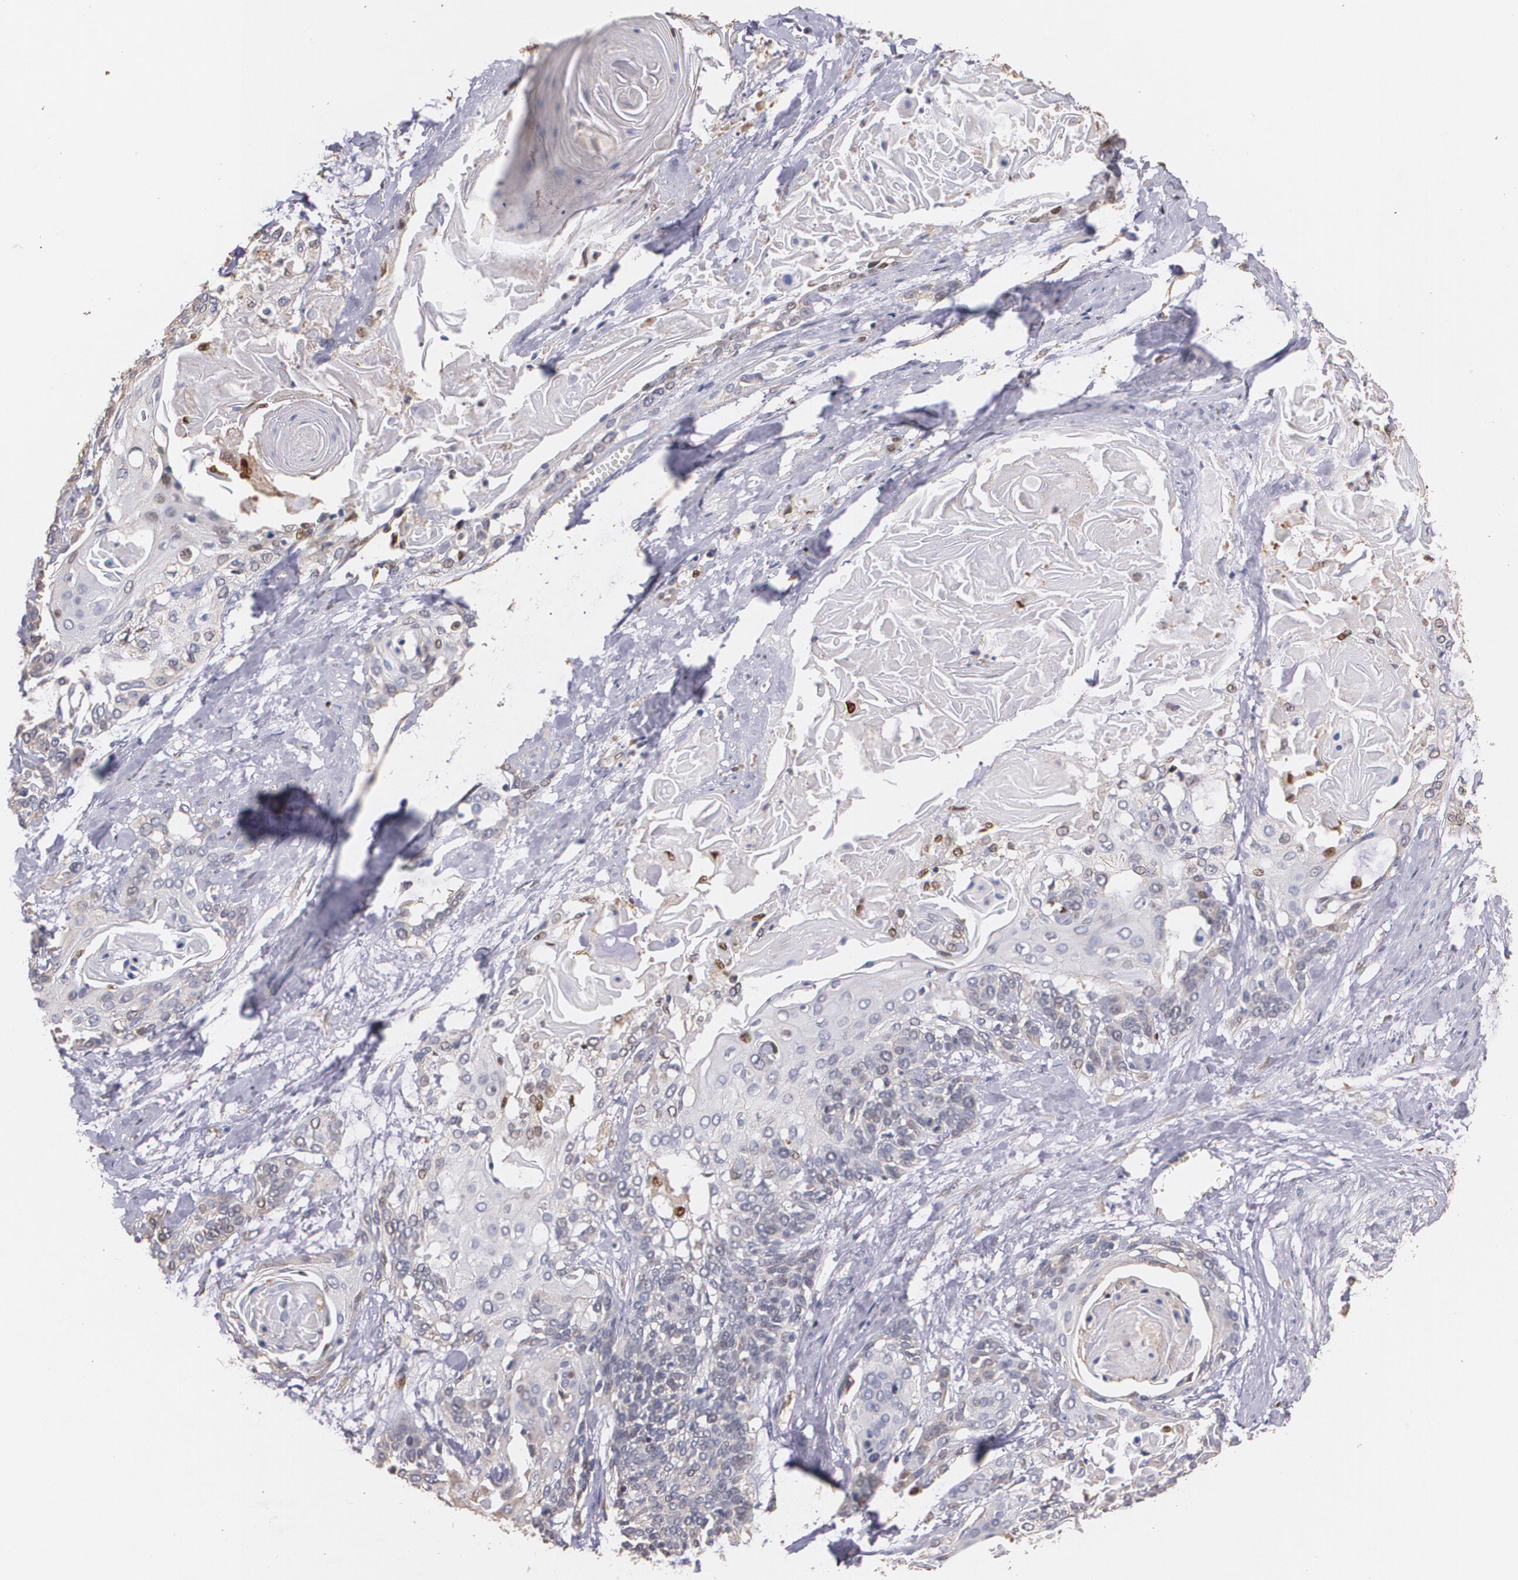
{"staining": {"intensity": "weak", "quantity": ">75%", "location": "cytoplasmic/membranous"}, "tissue": "cervical cancer", "cell_type": "Tumor cells", "image_type": "cancer", "snomed": [{"axis": "morphology", "description": "Squamous cell carcinoma, NOS"}, {"axis": "topography", "description": "Cervix"}], "caption": "Immunohistochemistry (IHC) micrograph of neoplastic tissue: human cervical cancer (squamous cell carcinoma) stained using IHC demonstrates low levels of weak protein expression localized specifically in the cytoplasmic/membranous of tumor cells, appearing as a cytoplasmic/membranous brown color.", "gene": "ATF3", "patient": {"sex": "female", "age": 57}}